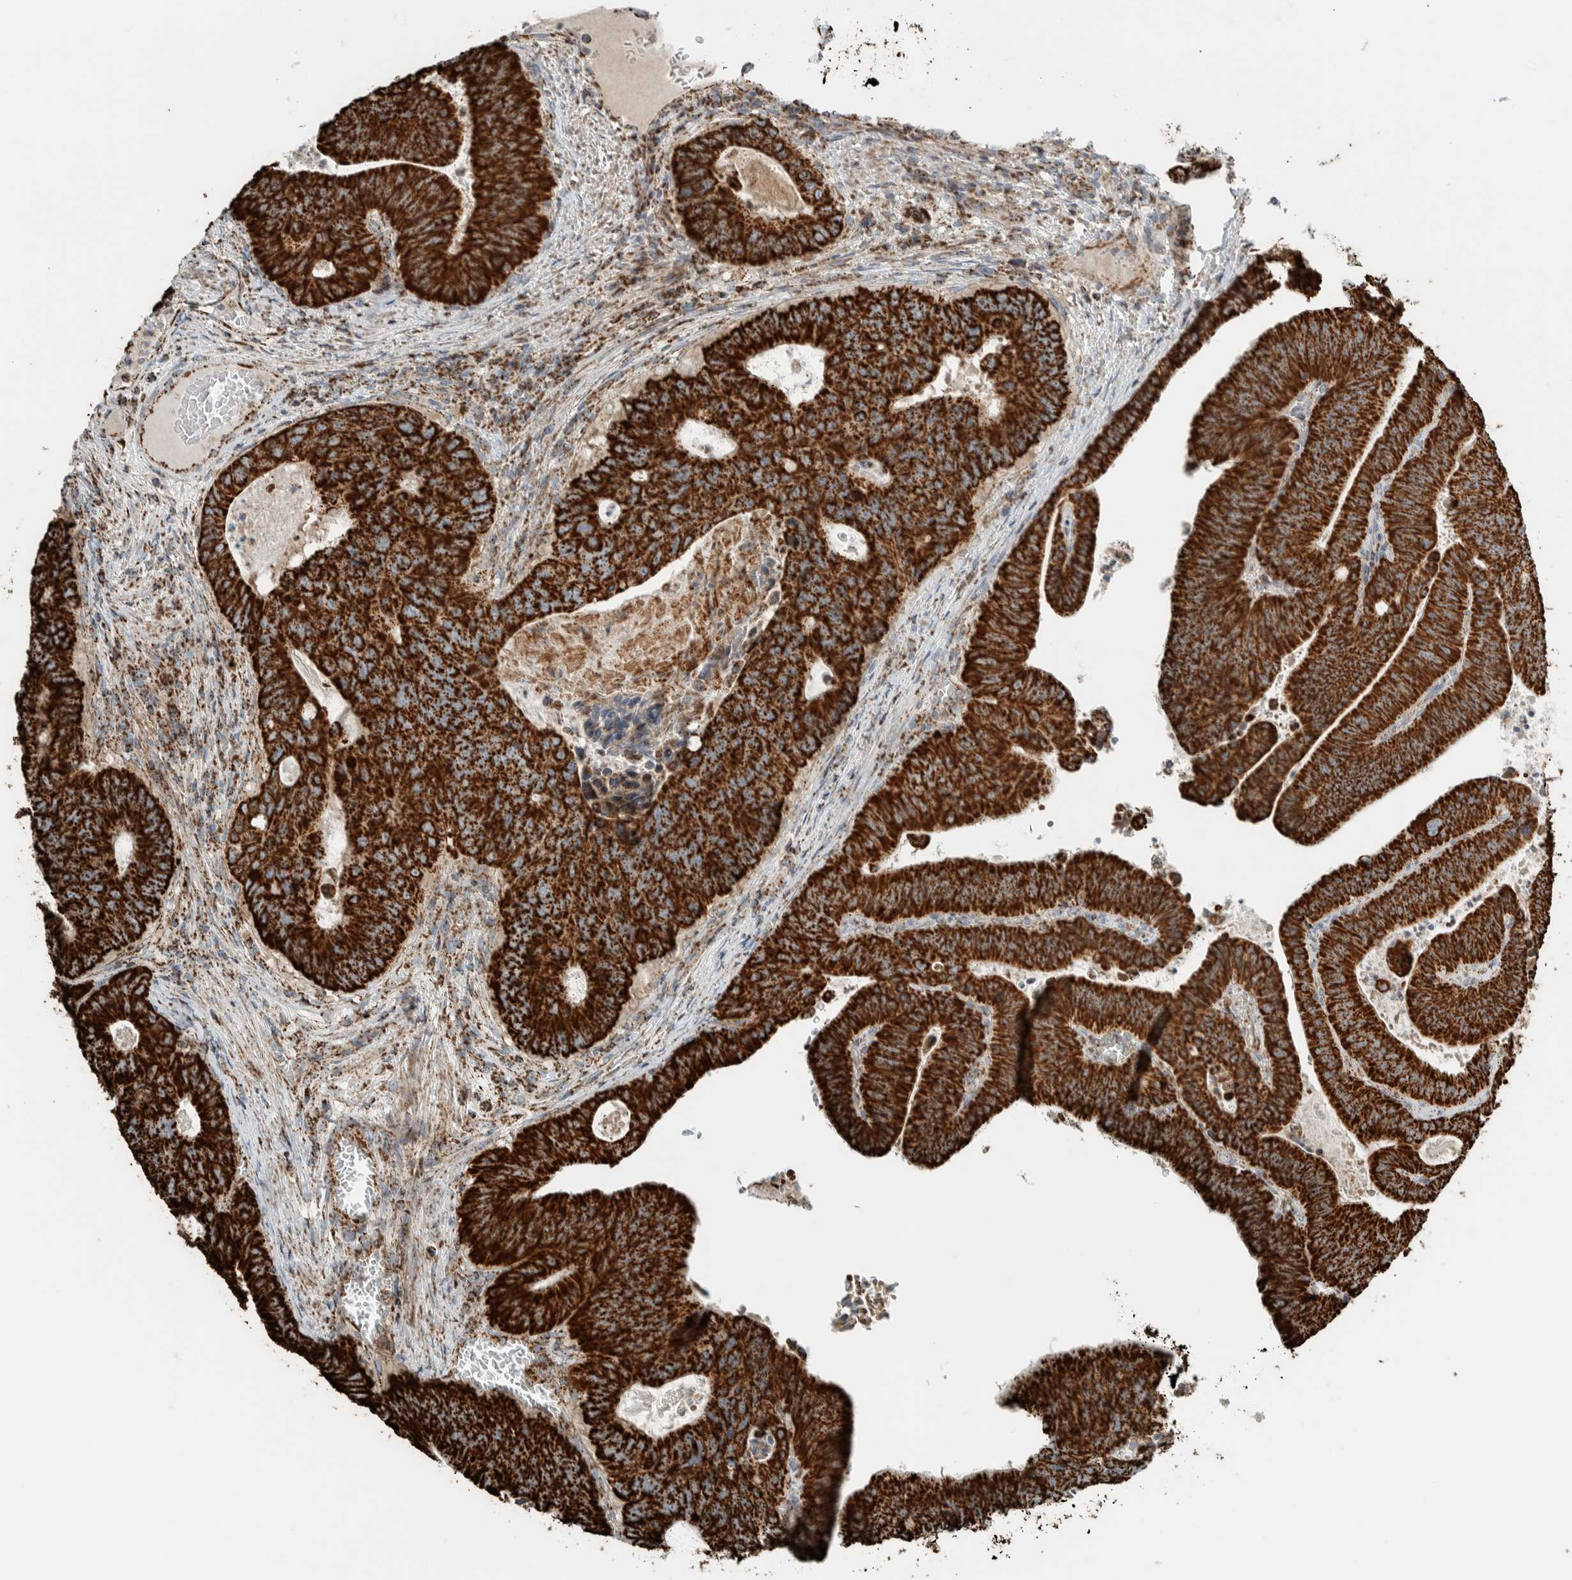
{"staining": {"intensity": "strong", "quantity": ">75%", "location": "cytoplasmic/membranous"}, "tissue": "colorectal cancer", "cell_type": "Tumor cells", "image_type": "cancer", "snomed": [{"axis": "morphology", "description": "Adenocarcinoma, NOS"}, {"axis": "topography", "description": "Colon"}], "caption": "Strong cytoplasmic/membranous positivity for a protein is identified in approximately >75% of tumor cells of colorectal cancer (adenocarcinoma) using immunohistochemistry (IHC).", "gene": "ZNF454", "patient": {"sex": "male", "age": 87}}